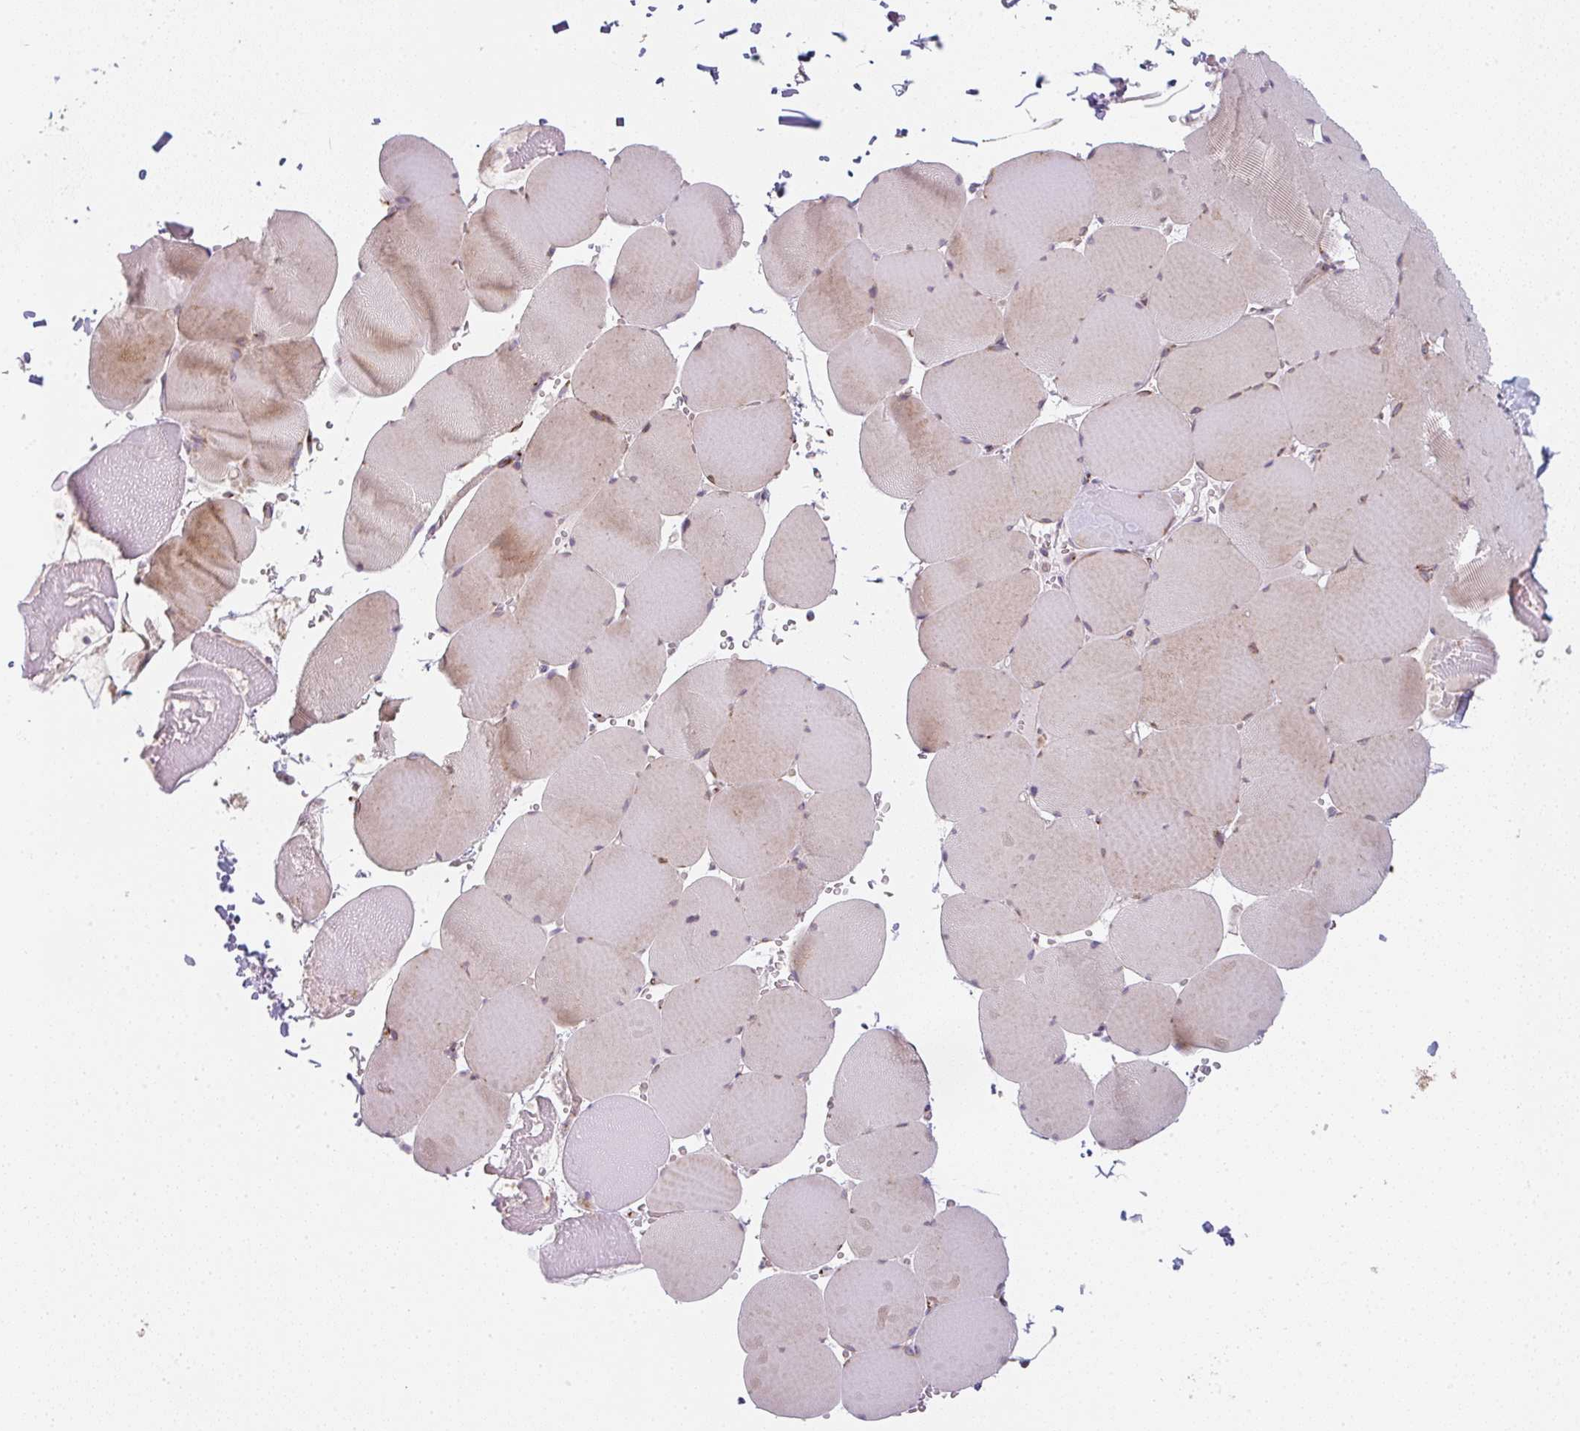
{"staining": {"intensity": "moderate", "quantity": "<25%", "location": "cytoplasmic/membranous"}, "tissue": "skeletal muscle", "cell_type": "Myocytes", "image_type": "normal", "snomed": [{"axis": "morphology", "description": "Normal tissue, NOS"}, {"axis": "topography", "description": "Skeletal muscle"}, {"axis": "topography", "description": "Head-Neck"}], "caption": "Immunohistochemistry photomicrograph of normal skeletal muscle: human skeletal muscle stained using immunohistochemistry (IHC) demonstrates low levels of moderate protein expression localized specifically in the cytoplasmic/membranous of myocytes, appearing as a cytoplasmic/membranous brown color.", "gene": "GVQW3", "patient": {"sex": "male", "age": 66}}